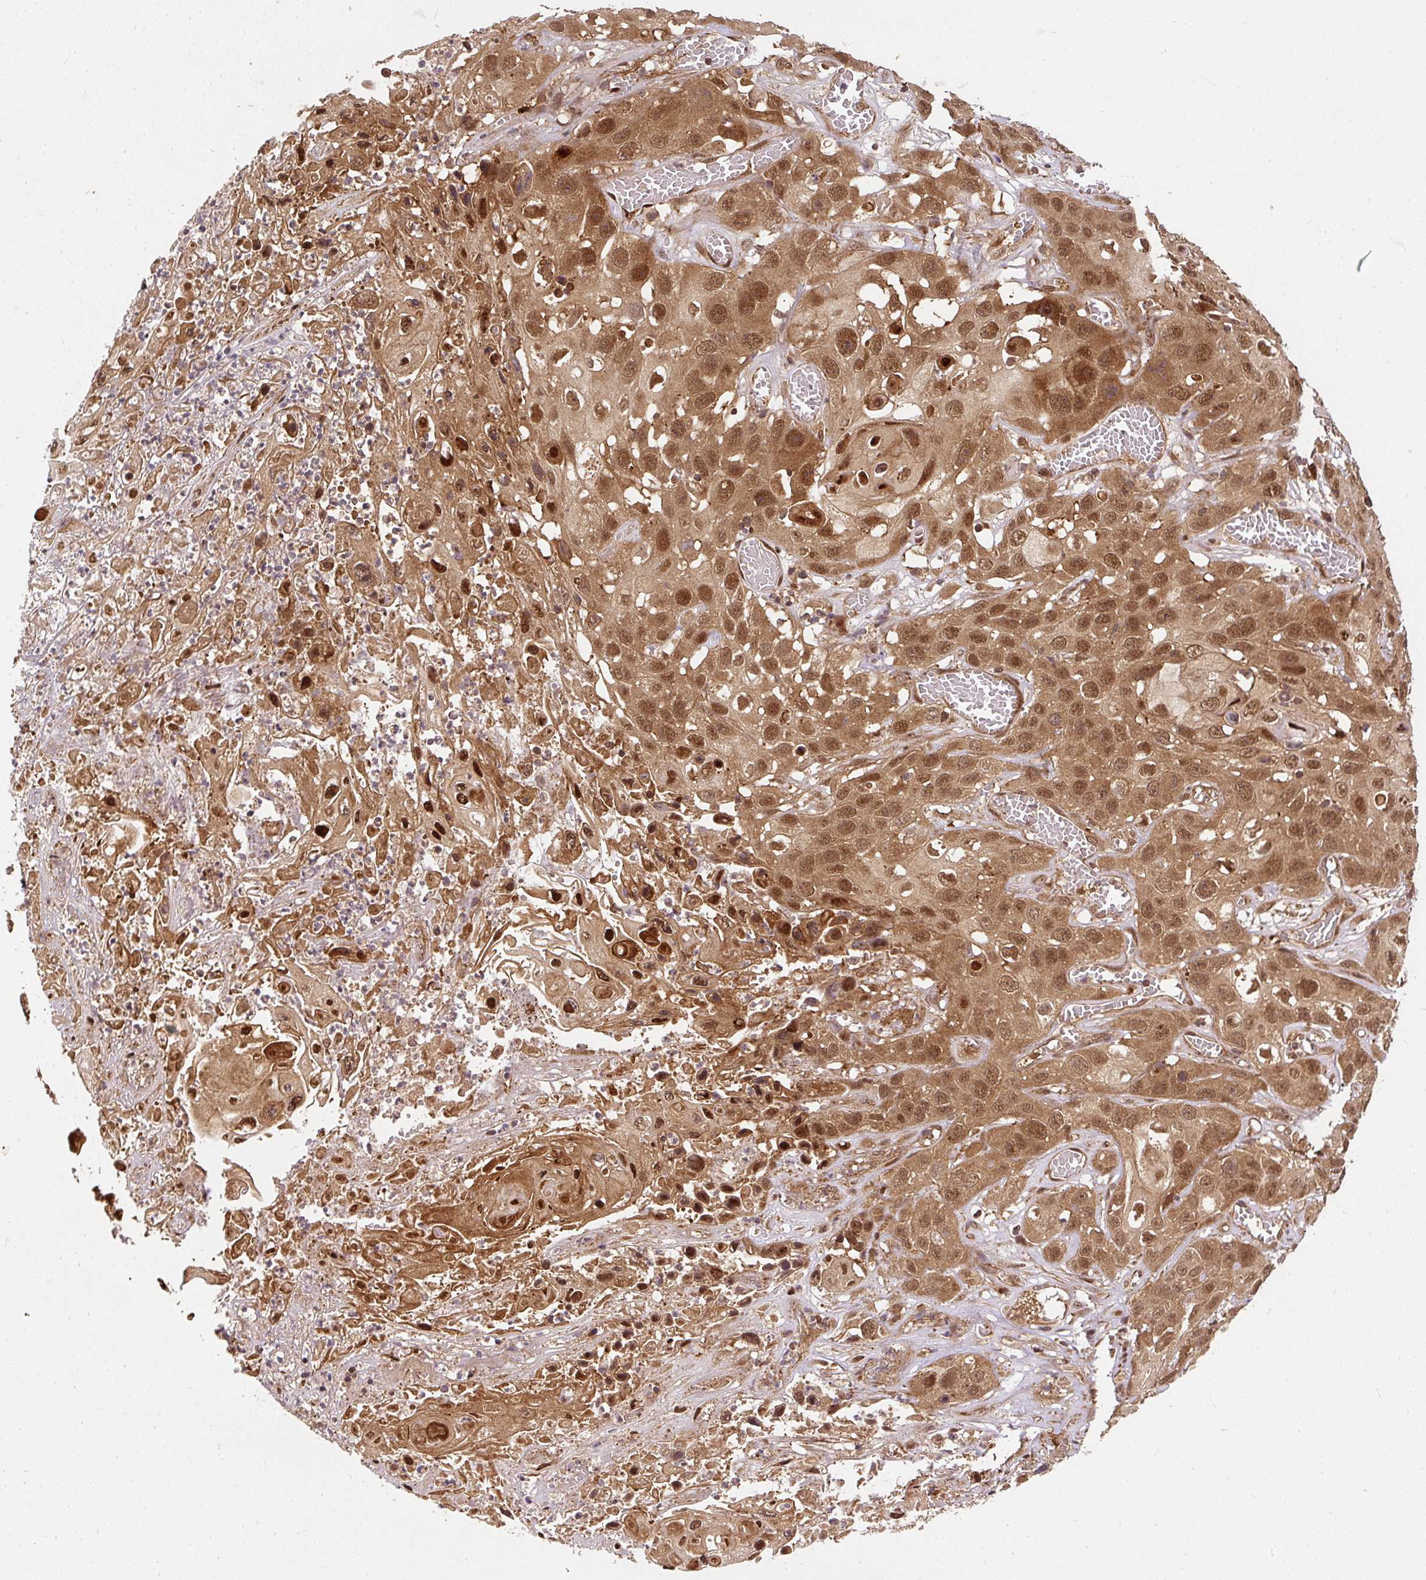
{"staining": {"intensity": "moderate", "quantity": ">75%", "location": "cytoplasmic/membranous,nuclear"}, "tissue": "skin cancer", "cell_type": "Tumor cells", "image_type": "cancer", "snomed": [{"axis": "morphology", "description": "Squamous cell carcinoma, NOS"}, {"axis": "topography", "description": "Skin"}], "caption": "A medium amount of moderate cytoplasmic/membranous and nuclear expression is identified in about >75% of tumor cells in squamous cell carcinoma (skin) tissue.", "gene": "PSMD1", "patient": {"sex": "male", "age": 55}}